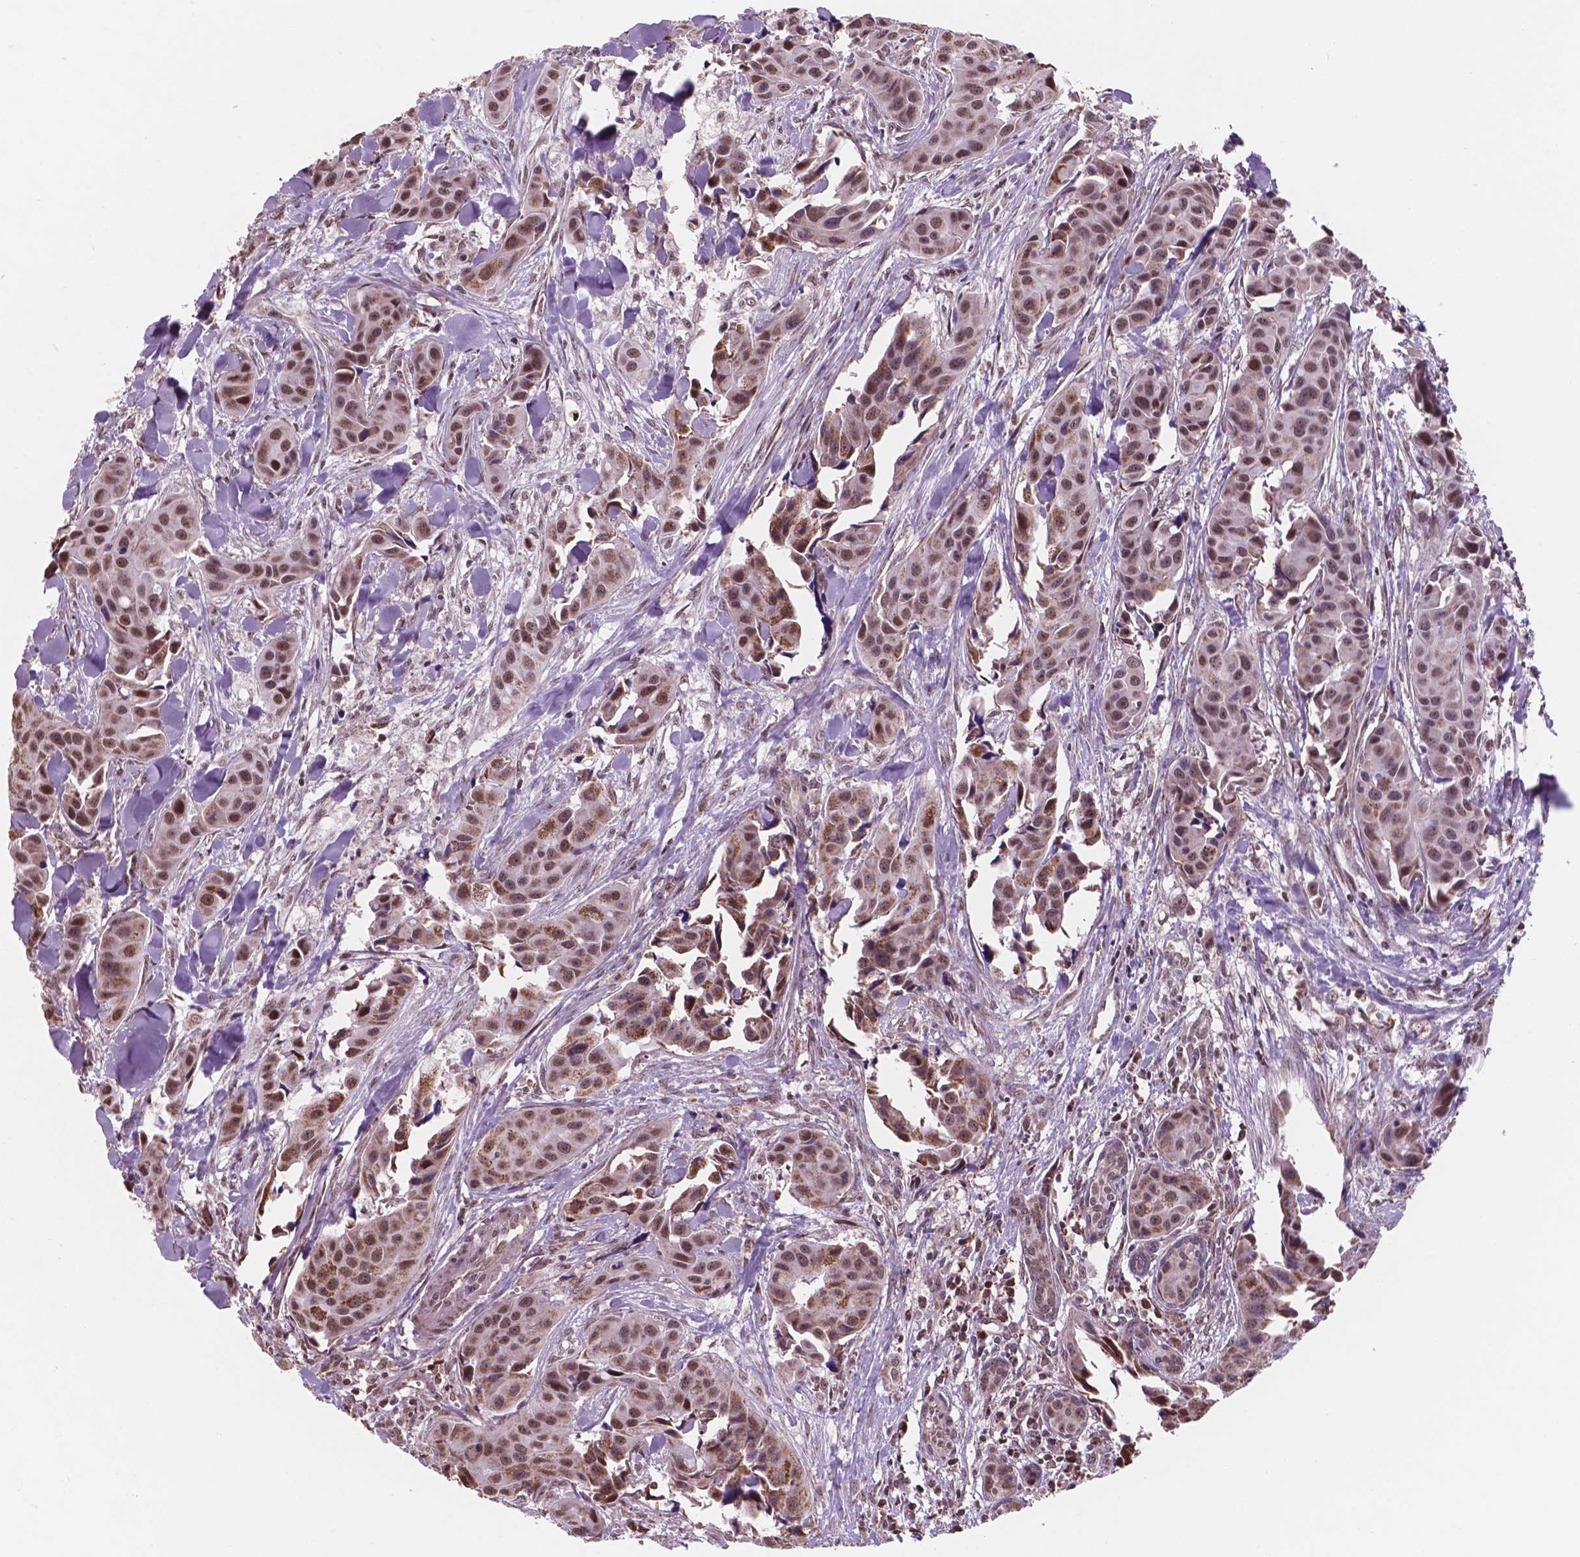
{"staining": {"intensity": "moderate", "quantity": ">75%", "location": "cytoplasmic/membranous,nuclear"}, "tissue": "head and neck cancer", "cell_type": "Tumor cells", "image_type": "cancer", "snomed": [{"axis": "morphology", "description": "Adenocarcinoma, NOS"}, {"axis": "topography", "description": "Head-Neck"}], "caption": "Immunohistochemistry (IHC) of head and neck cancer (adenocarcinoma) demonstrates medium levels of moderate cytoplasmic/membranous and nuclear staining in approximately >75% of tumor cells.", "gene": "NDUFA10", "patient": {"sex": "male", "age": 76}}